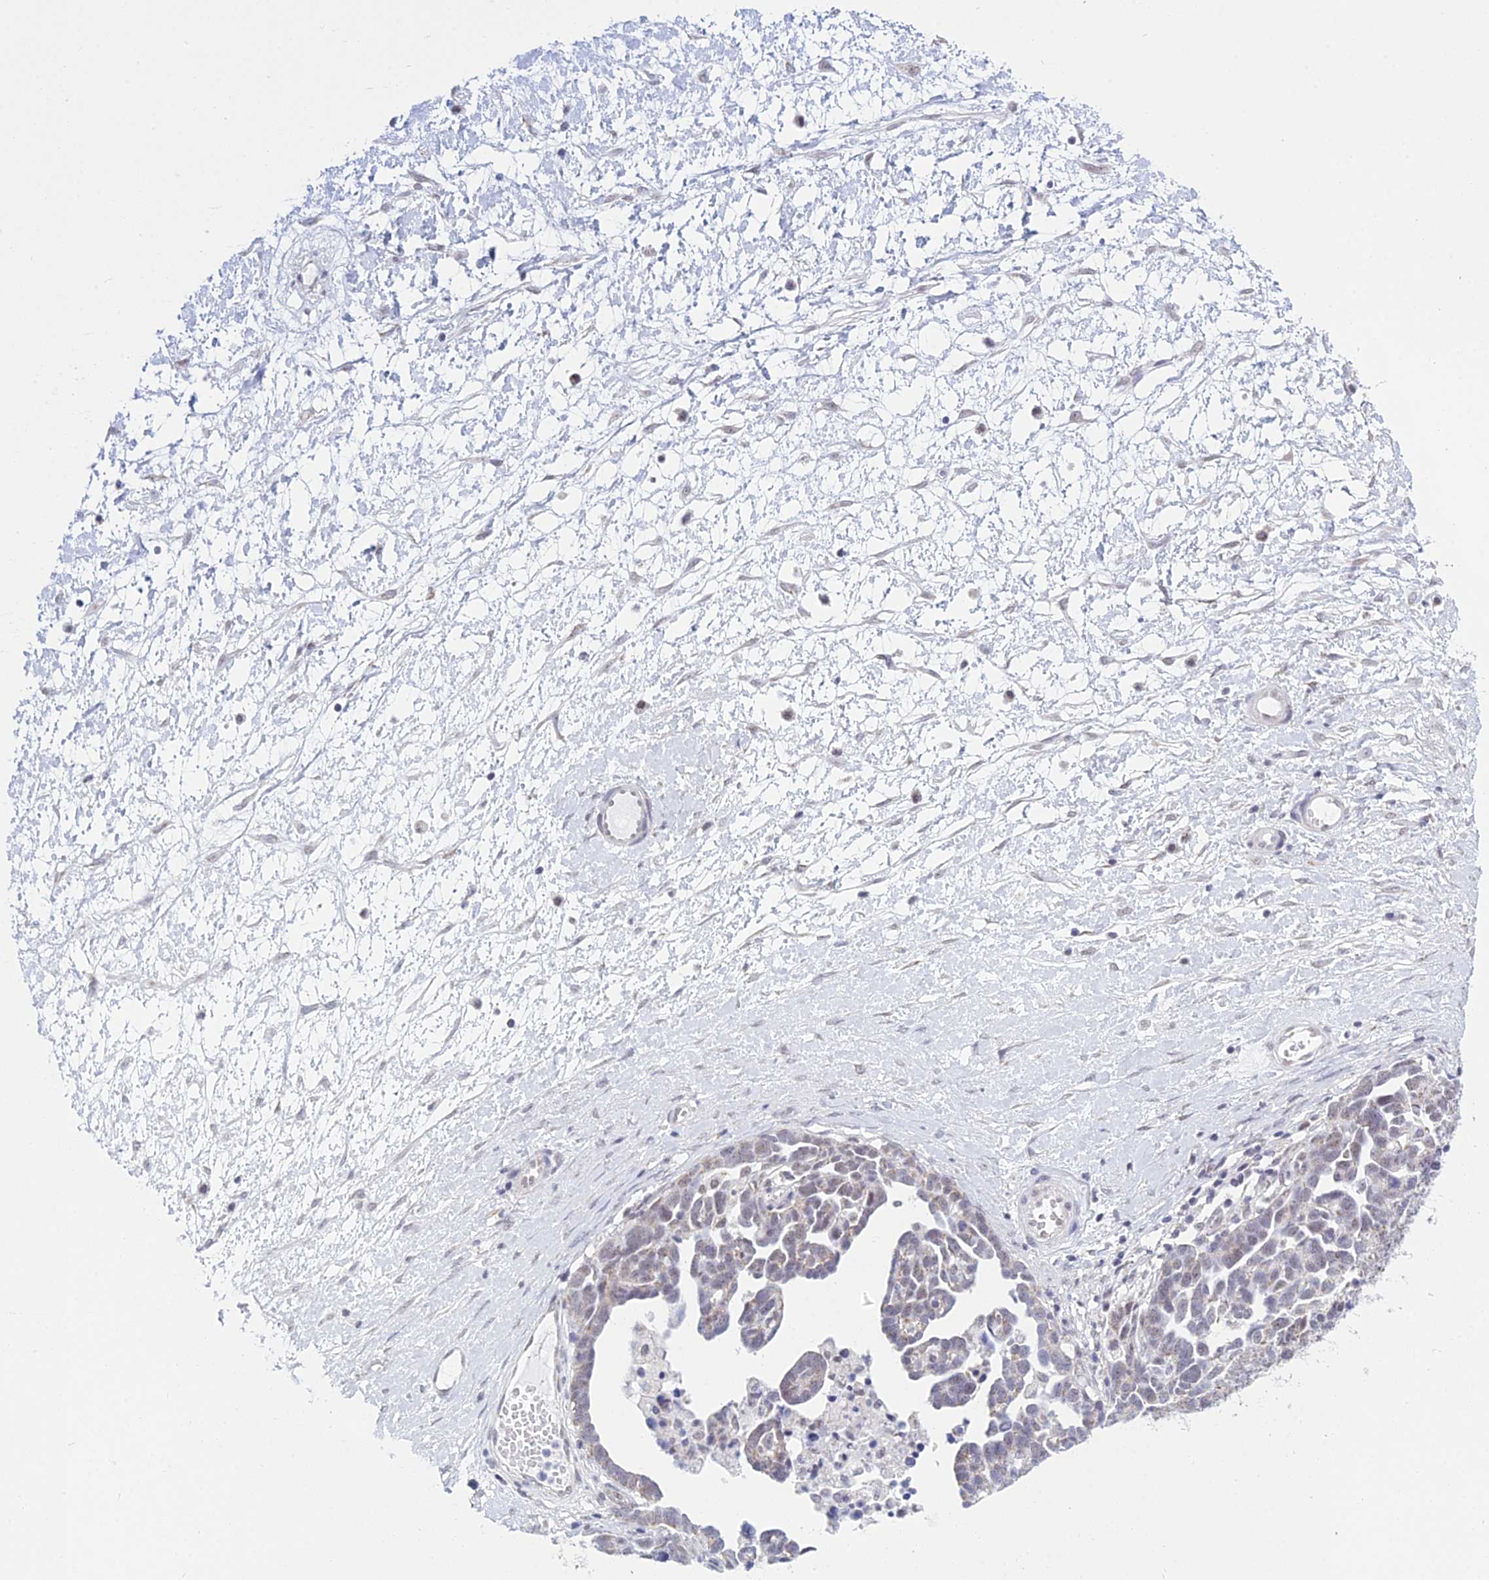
{"staining": {"intensity": "weak", "quantity": "<25%", "location": "cytoplasmic/membranous,nuclear"}, "tissue": "ovarian cancer", "cell_type": "Tumor cells", "image_type": "cancer", "snomed": [{"axis": "morphology", "description": "Cystadenocarcinoma, serous, NOS"}, {"axis": "topography", "description": "Ovary"}], "caption": "Image shows no protein positivity in tumor cells of ovarian cancer tissue.", "gene": "KLF14", "patient": {"sex": "female", "age": 54}}